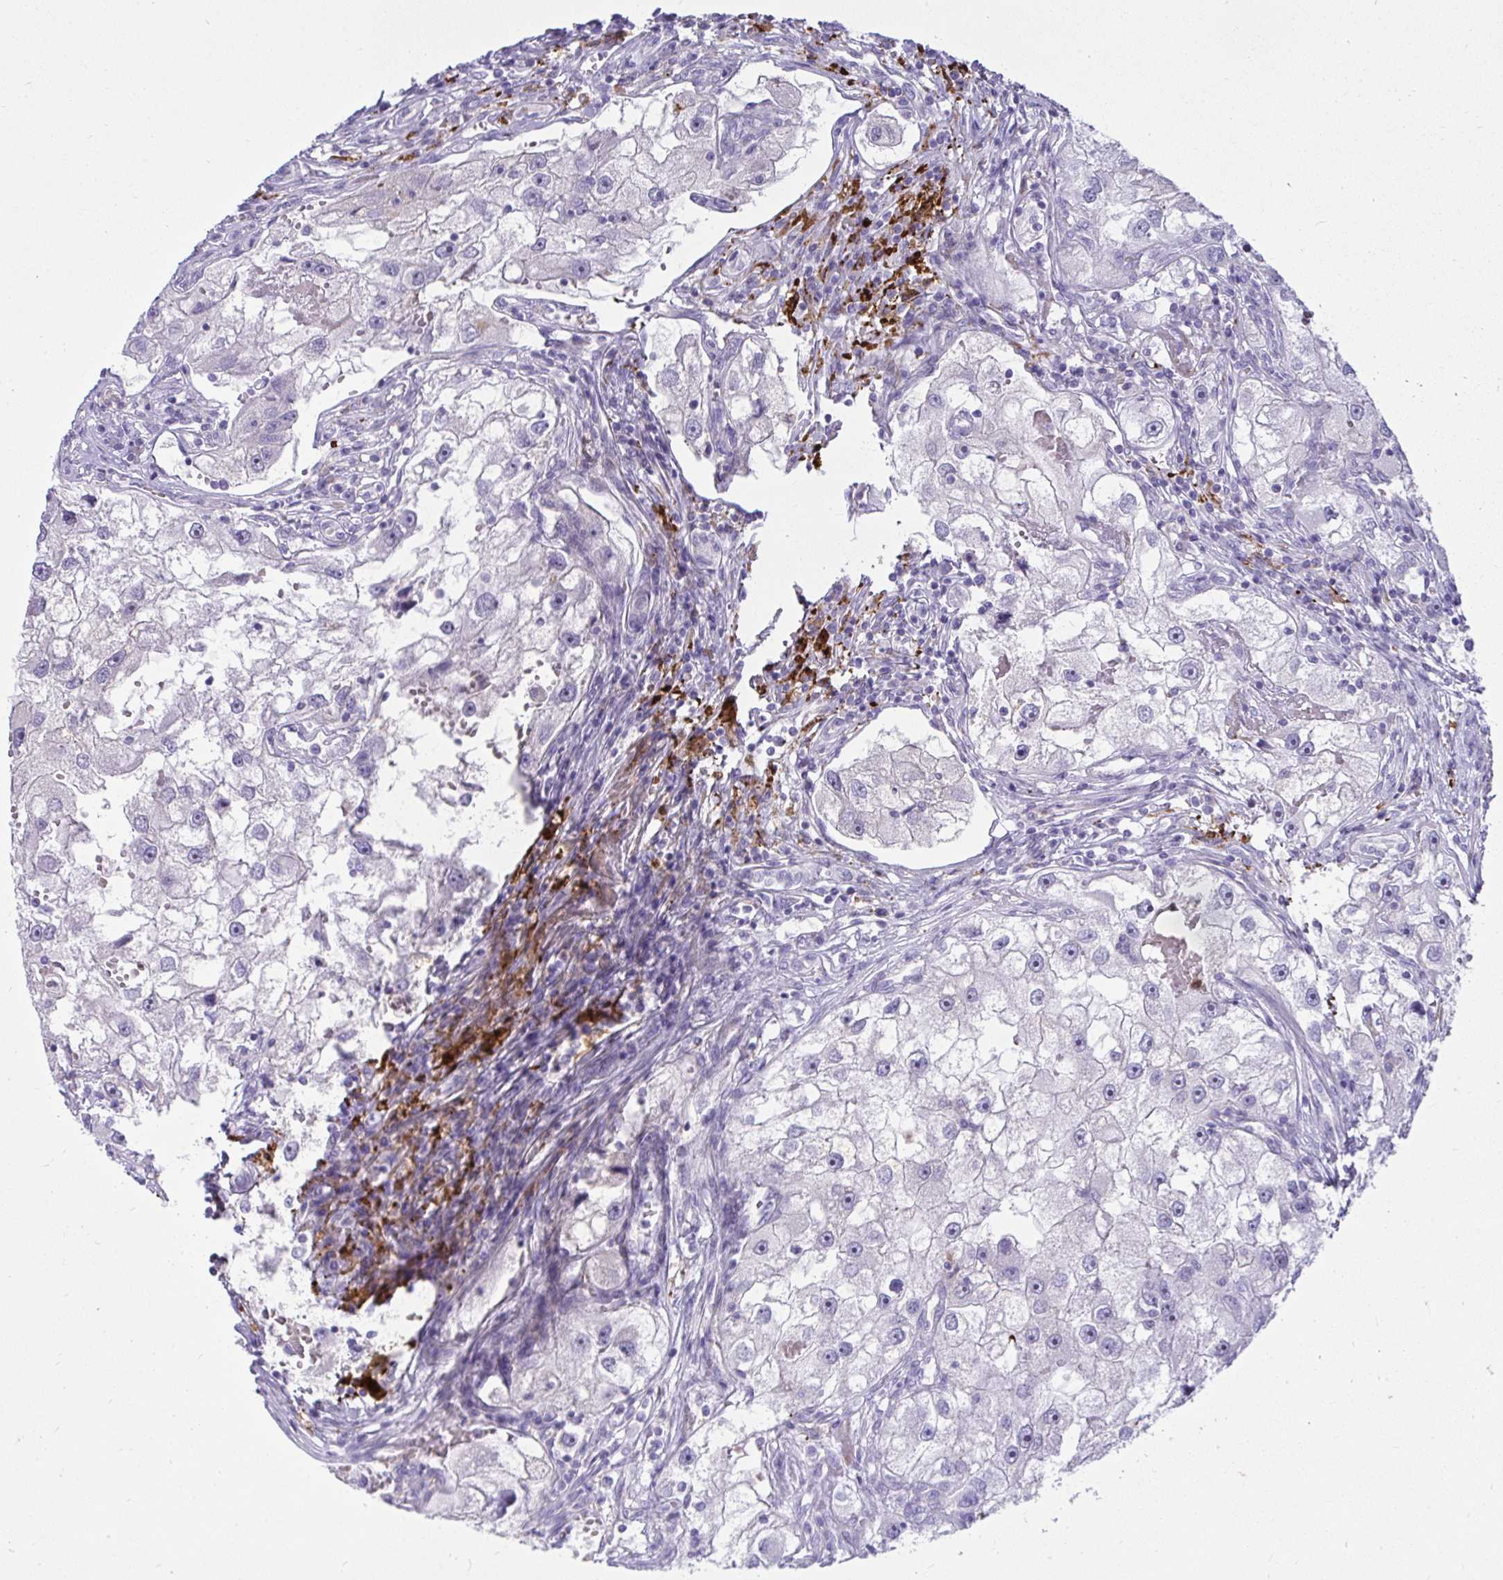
{"staining": {"intensity": "negative", "quantity": "none", "location": "none"}, "tissue": "renal cancer", "cell_type": "Tumor cells", "image_type": "cancer", "snomed": [{"axis": "morphology", "description": "Adenocarcinoma, NOS"}, {"axis": "topography", "description": "Kidney"}], "caption": "Immunohistochemistry image of neoplastic tissue: human renal cancer stained with DAB (3,3'-diaminobenzidine) exhibits no significant protein expression in tumor cells.", "gene": "LRRC36", "patient": {"sex": "male", "age": 63}}